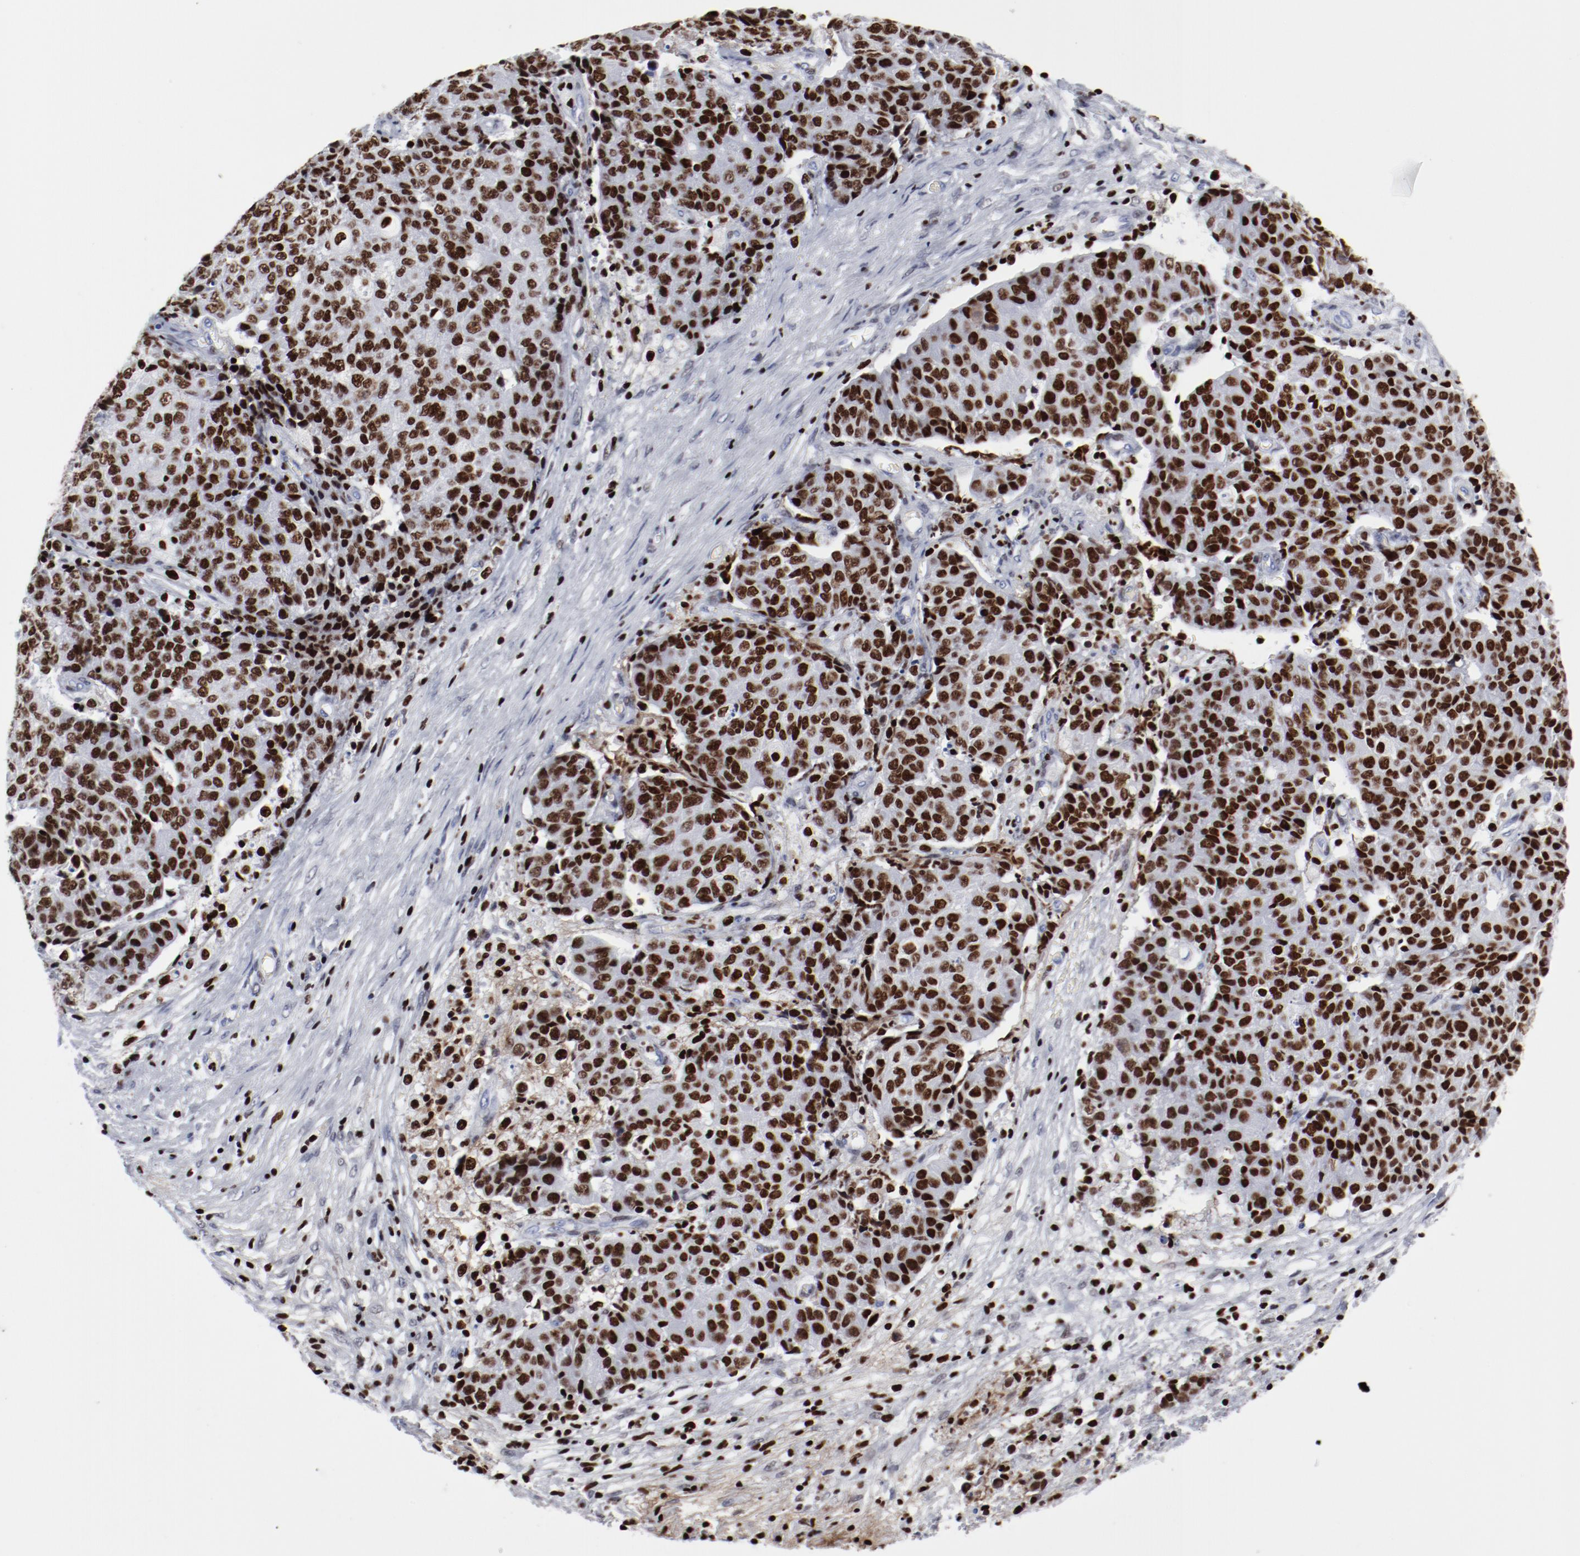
{"staining": {"intensity": "strong", "quantity": ">75%", "location": "nuclear"}, "tissue": "ovarian cancer", "cell_type": "Tumor cells", "image_type": "cancer", "snomed": [{"axis": "morphology", "description": "Carcinoma, endometroid"}, {"axis": "topography", "description": "Ovary"}], "caption": "An image of ovarian cancer stained for a protein reveals strong nuclear brown staining in tumor cells. Using DAB (3,3'-diaminobenzidine) (brown) and hematoxylin (blue) stains, captured at high magnification using brightfield microscopy.", "gene": "SMARCC2", "patient": {"sex": "female", "age": 42}}